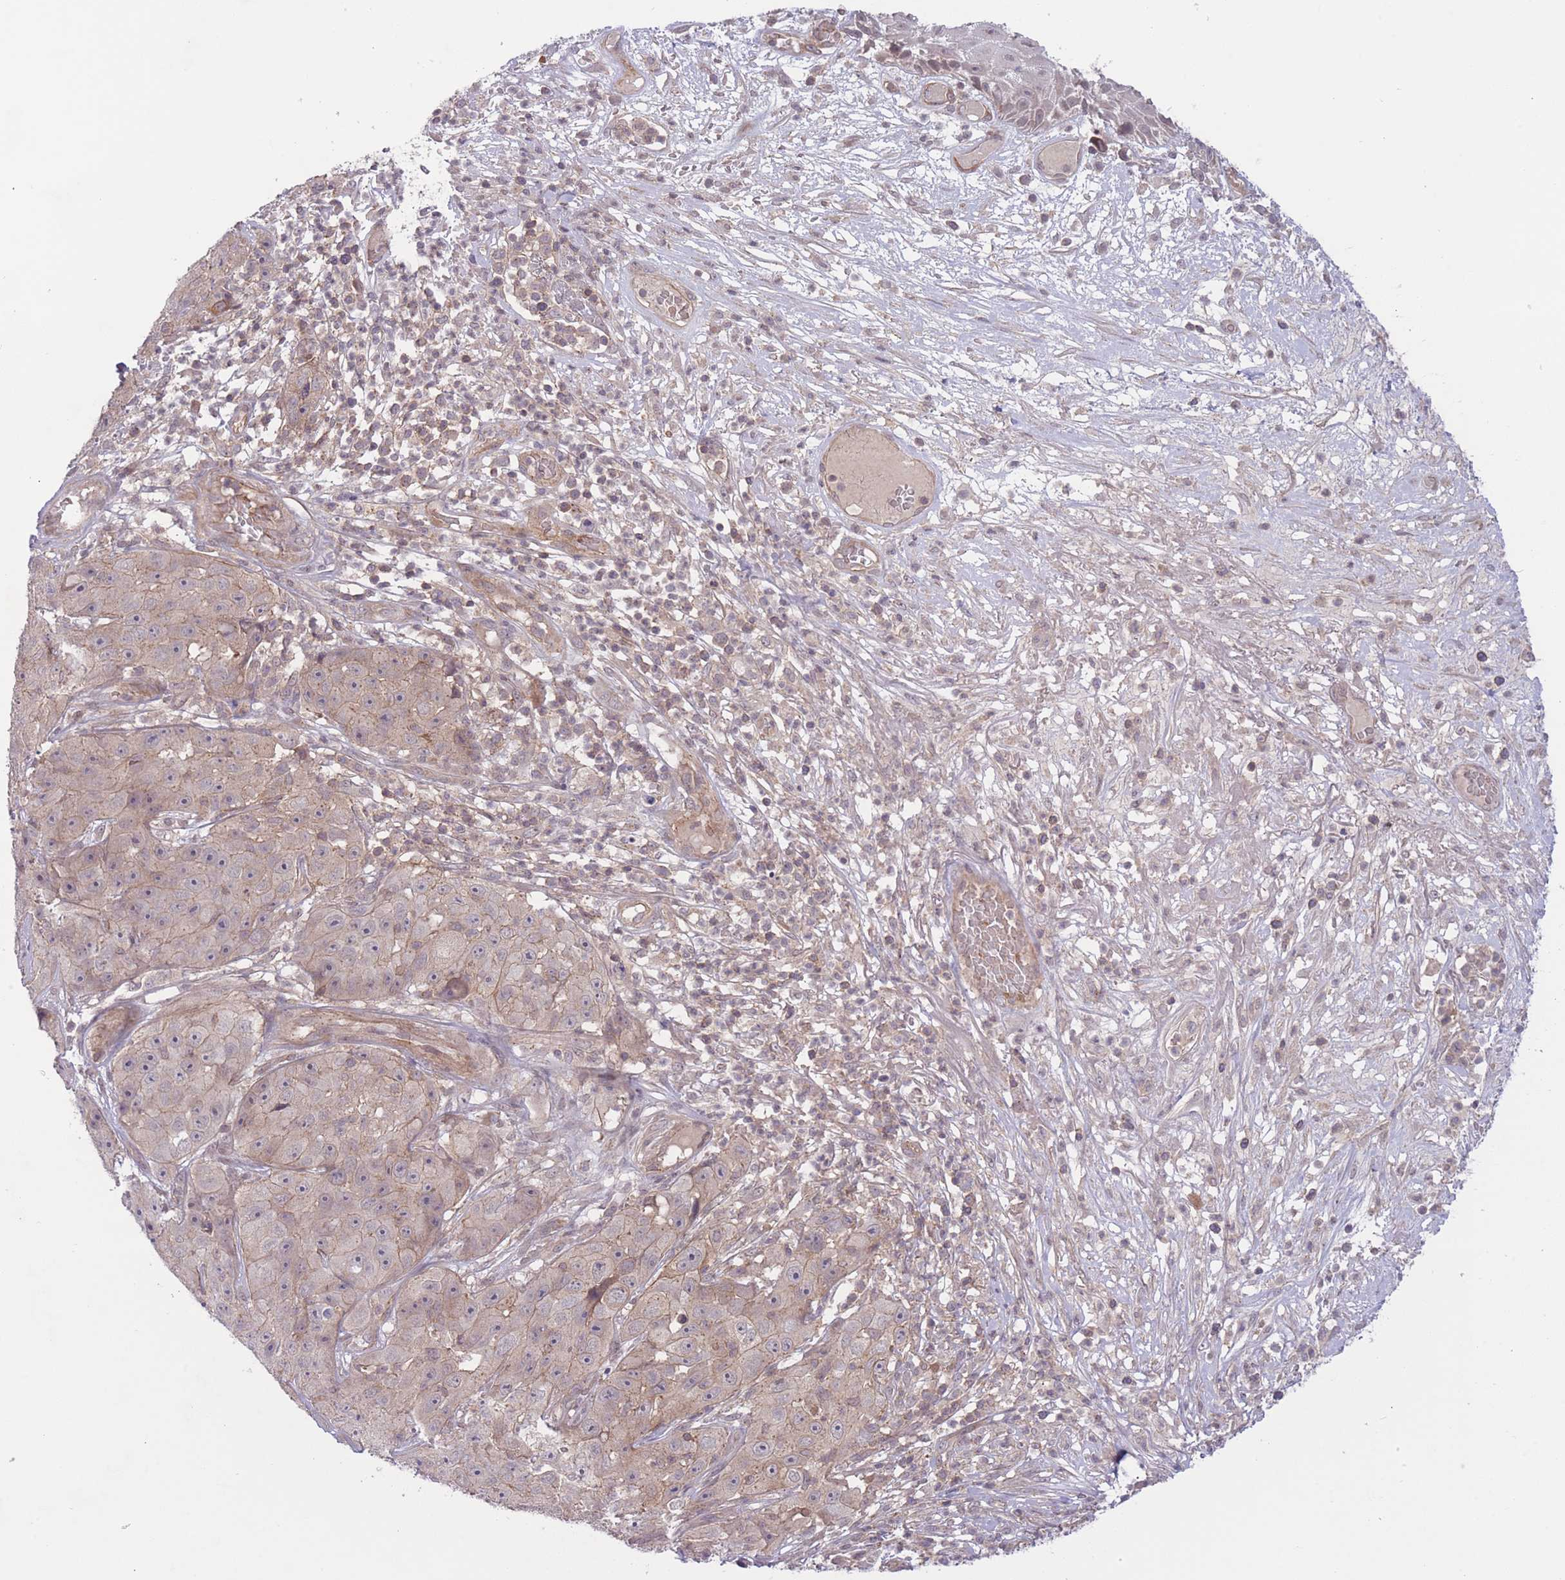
{"staining": {"intensity": "weak", "quantity": ">75%", "location": "cytoplasmic/membranous"}, "tissue": "skin cancer", "cell_type": "Tumor cells", "image_type": "cancer", "snomed": [{"axis": "morphology", "description": "Squamous cell carcinoma, NOS"}, {"axis": "topography", "description": "Skin"}], "caption": "Immunohistochemistry photomicrograph of neoplastic tissue: human skin cancer (squamous cell carcinoma) stained using immunohistochemistry (IHC) reveals low levels of weak protein expression localized specifically in the cytoplasmic/membranous of tumor cells, appearing as a cytoplasmic/membranous brown color.", "gene": "FUT5", "patient": {"sex": "female", "age": 87}}